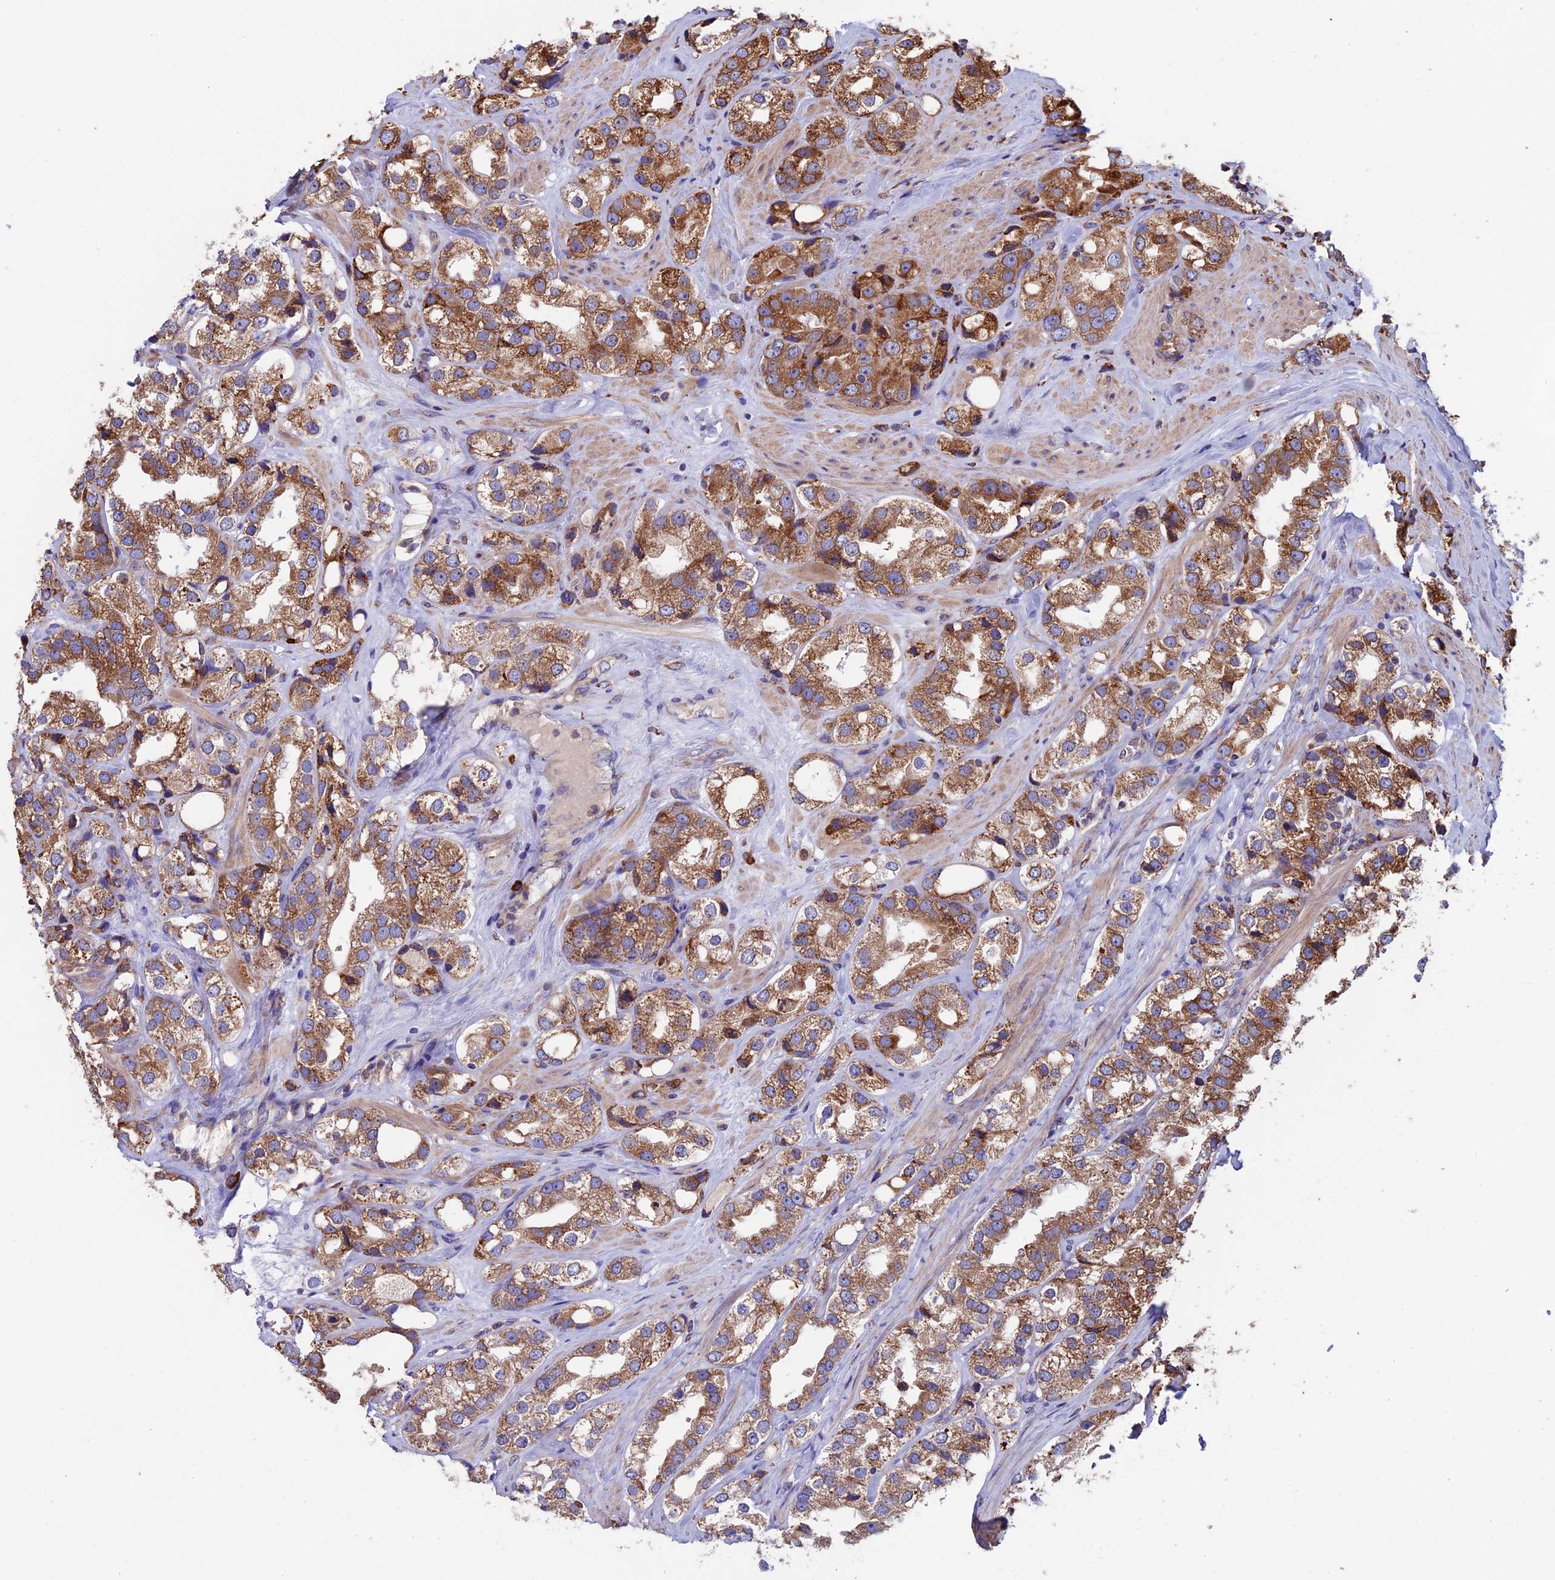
{"staining": {"intensity": "moderate", "quantity": ">75%", "location": "cytoplasmic/membranous"}, "tissue": "prostate cancer", "cell_type": "Tumor cells", "image_type": "cancer", "snomed": [{"axis": "morphology", "description": "Adenocarcinoma, NOS"}, {"axis": "topography", "description": "Prostate"}], "caption": "About >75% of tumor cells in human prostate cancer (adenocarcinoma) show moderate cytoplasmic/membranous protein staining as visualized by brown immunohistochemical staining.", "gene": "BTBD3", "patient": {"sex": "male", "age": 79}}